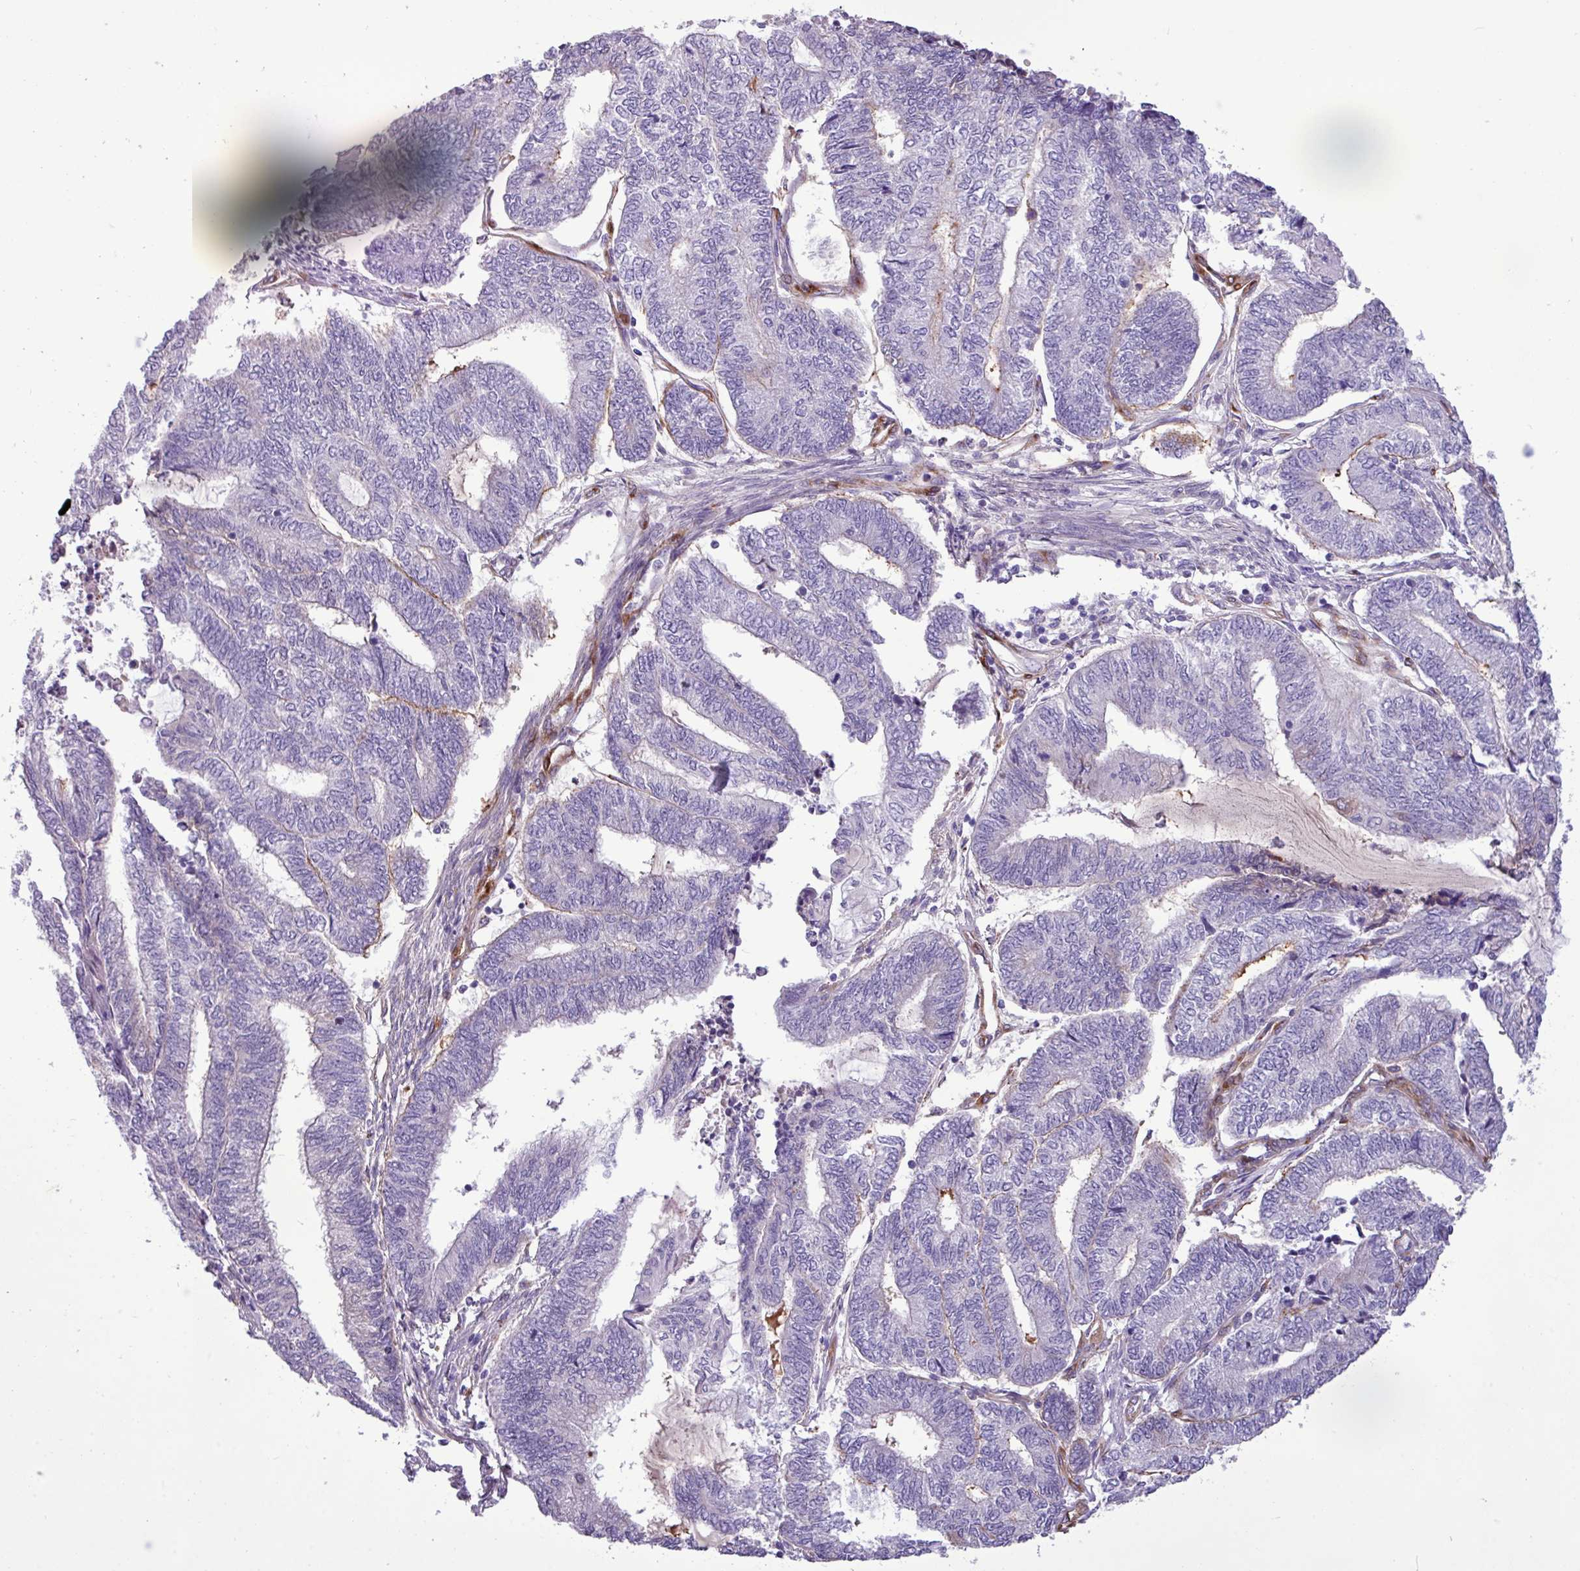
{"staining": {"intensity": "negative", "quantity": "none", "location": "none"}, "tissue": "endometrial cancer", "cell_type": "Tumor cells", "image_type": "cancer", "snomed": [{"axis": "morphology", "description": "Adenocarcinoma, NOS"}, {"axis": "topography", "description": "Uterus"}, {"axis": "topography", "description": "Endometrium"}], "caption": "The histopathology image exhibits no staining of tumor cells in endometrial cancer.", "gene": "CD248", "patient": {"sex": "female", "age": 70}}